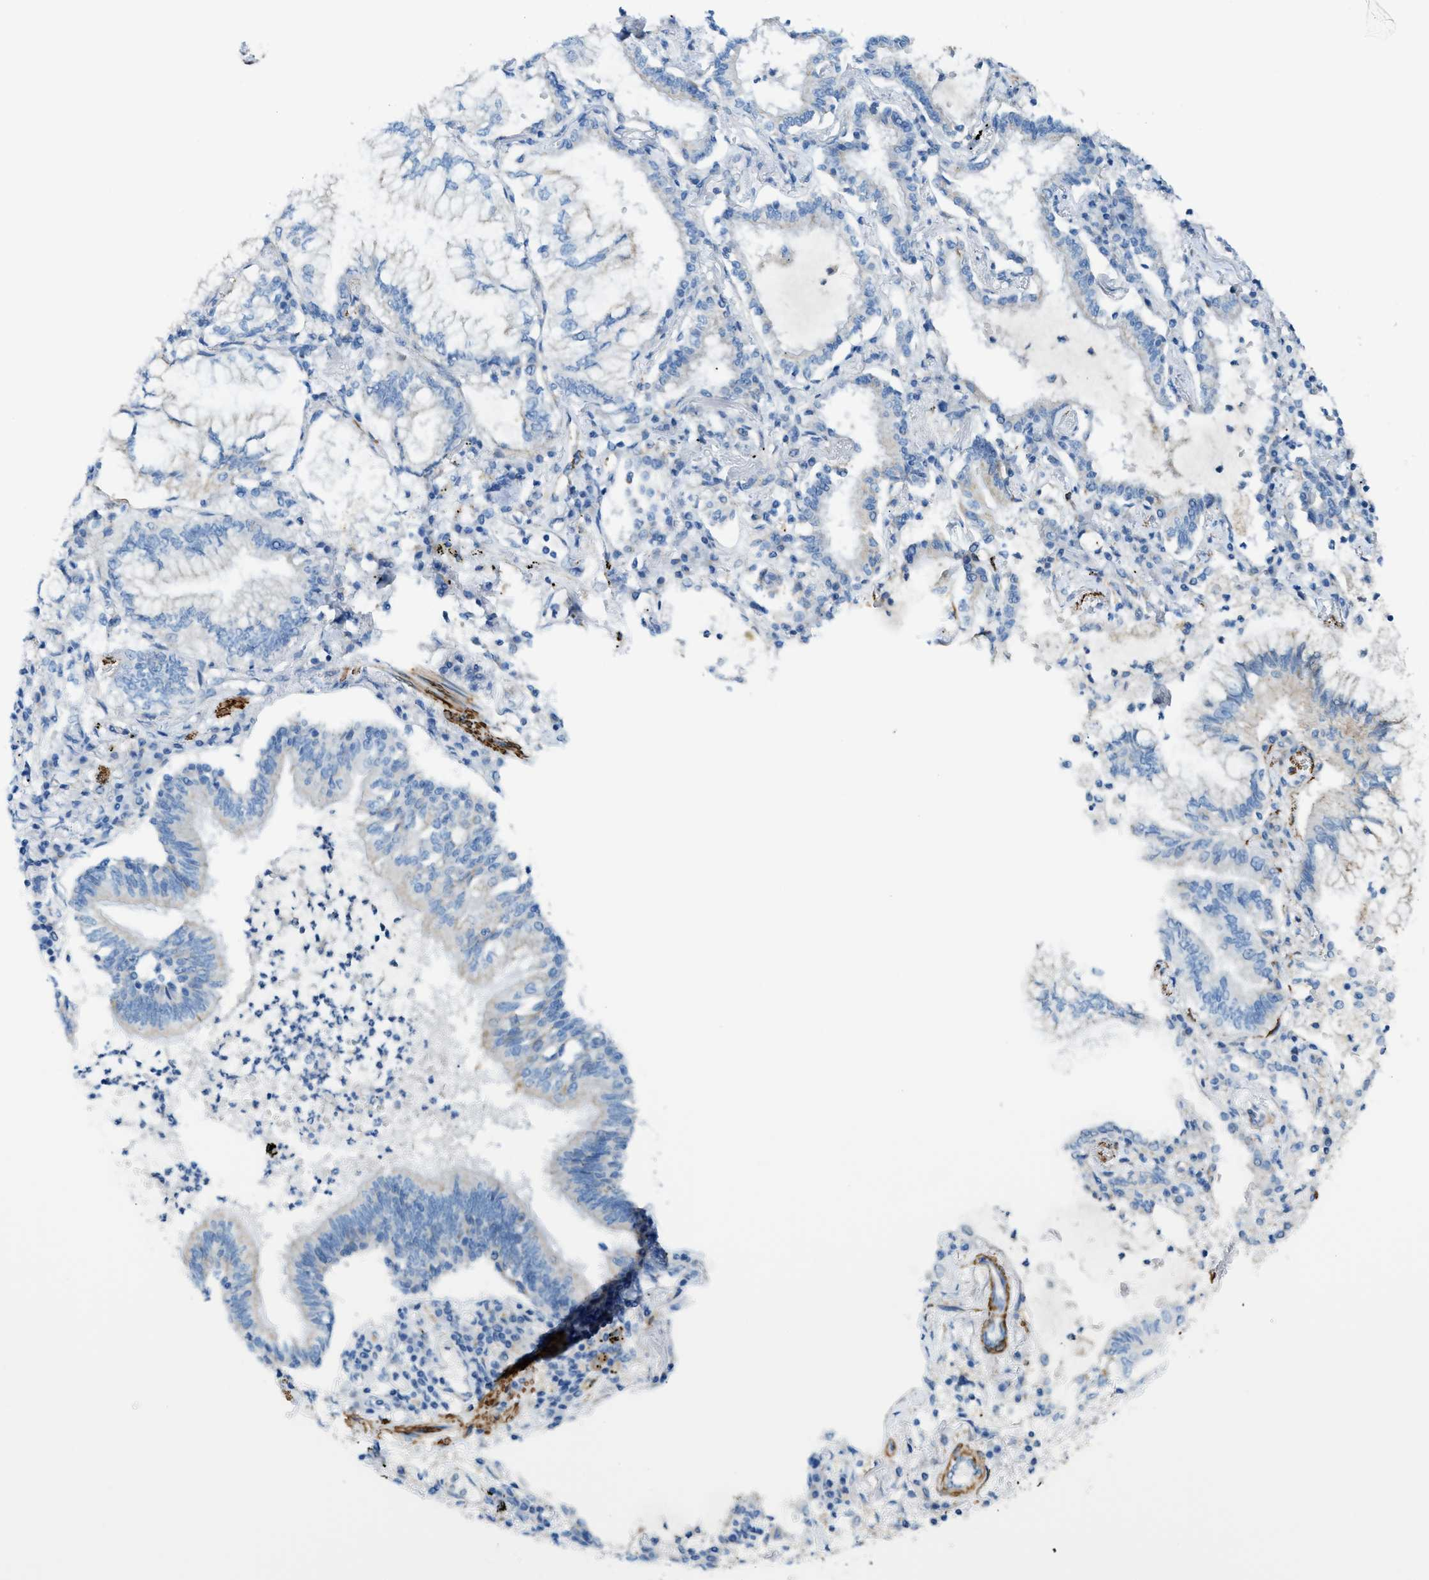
{"staining": {"intensity": "negative", "quantity": "none", "location": "none"}, "tissue": "lung cancer", "cell_type": "Tumor cells", "image_type": "cancer", "snomed": [{"axis": "morphology", "description": "Normal tissue, NOS"}, {"axis": "morphology", "description": "Adenocarcinoma, NOS"}, {"axis": "topography", "description": "Bronchus"}, {"axis": "topography", "description": "Lung"}], "caption": "A photomicrograph of lung cancer (adenocarcinoma) stained for a protein shows no brown staining in tumor cells.", "gene": "MYH11", "patient": {"sex": "female", "age": 70}}